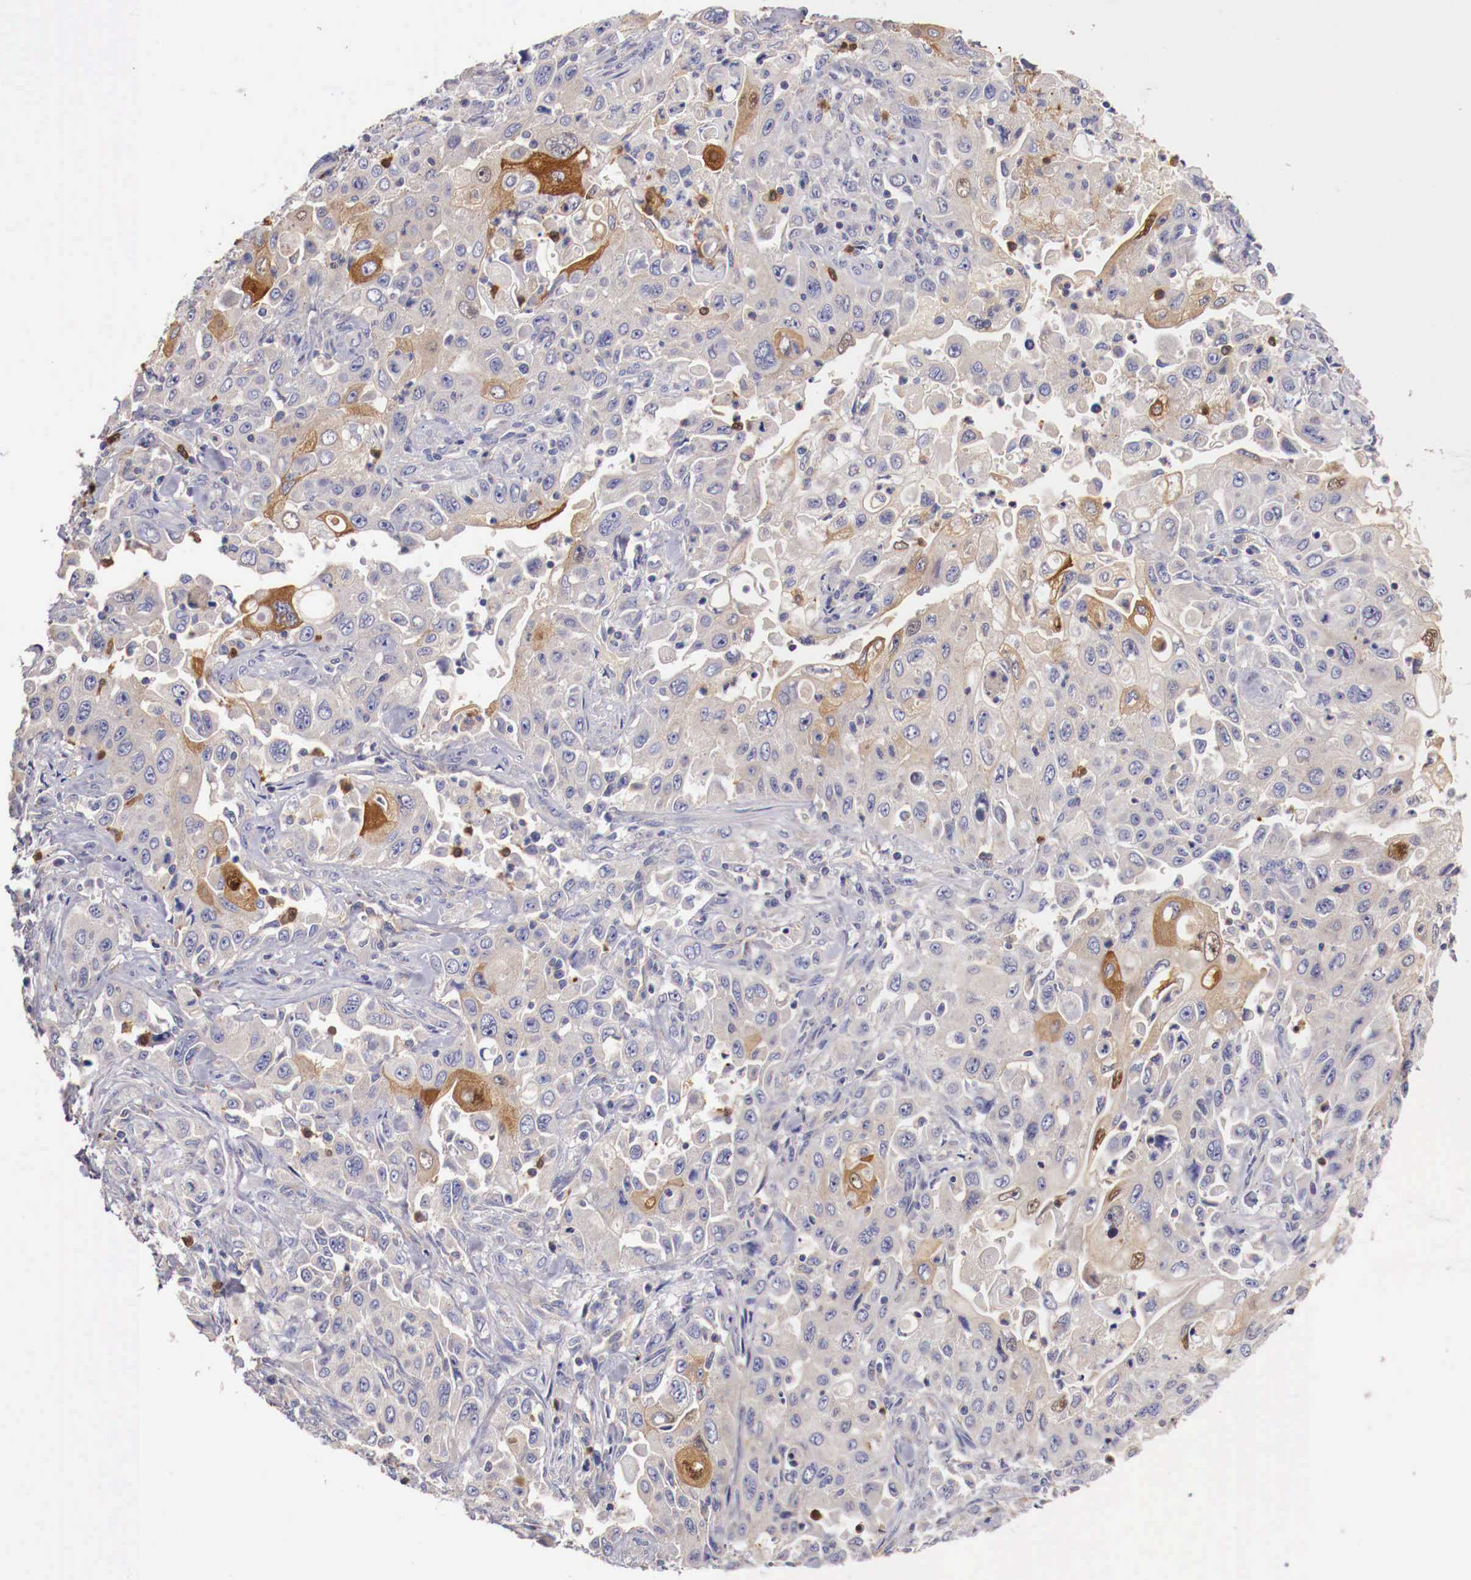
{"staining": {"intensity": "moderate", "quantity": "<25%", "location": "cytoplasmic/membranous"}, "tissue": "pancreatic cancer", "cell_type": "Tumor cells", "image_type": "cancer", "snomed": [{"axis": "morphology", "description": "Adenocarcinoma, NOS"}, {"axis": "topography", "description": "Pancreas"}], "caption": "IHC (DAB) staining of pancreatic cancer (adenocarcinoma) demonstrates moderate cytoplasmic/membranous protein staining in approximately <25% of tumor cells.", "gene": "PITPNA", "patient": {"sex": "male", "age": 70}}